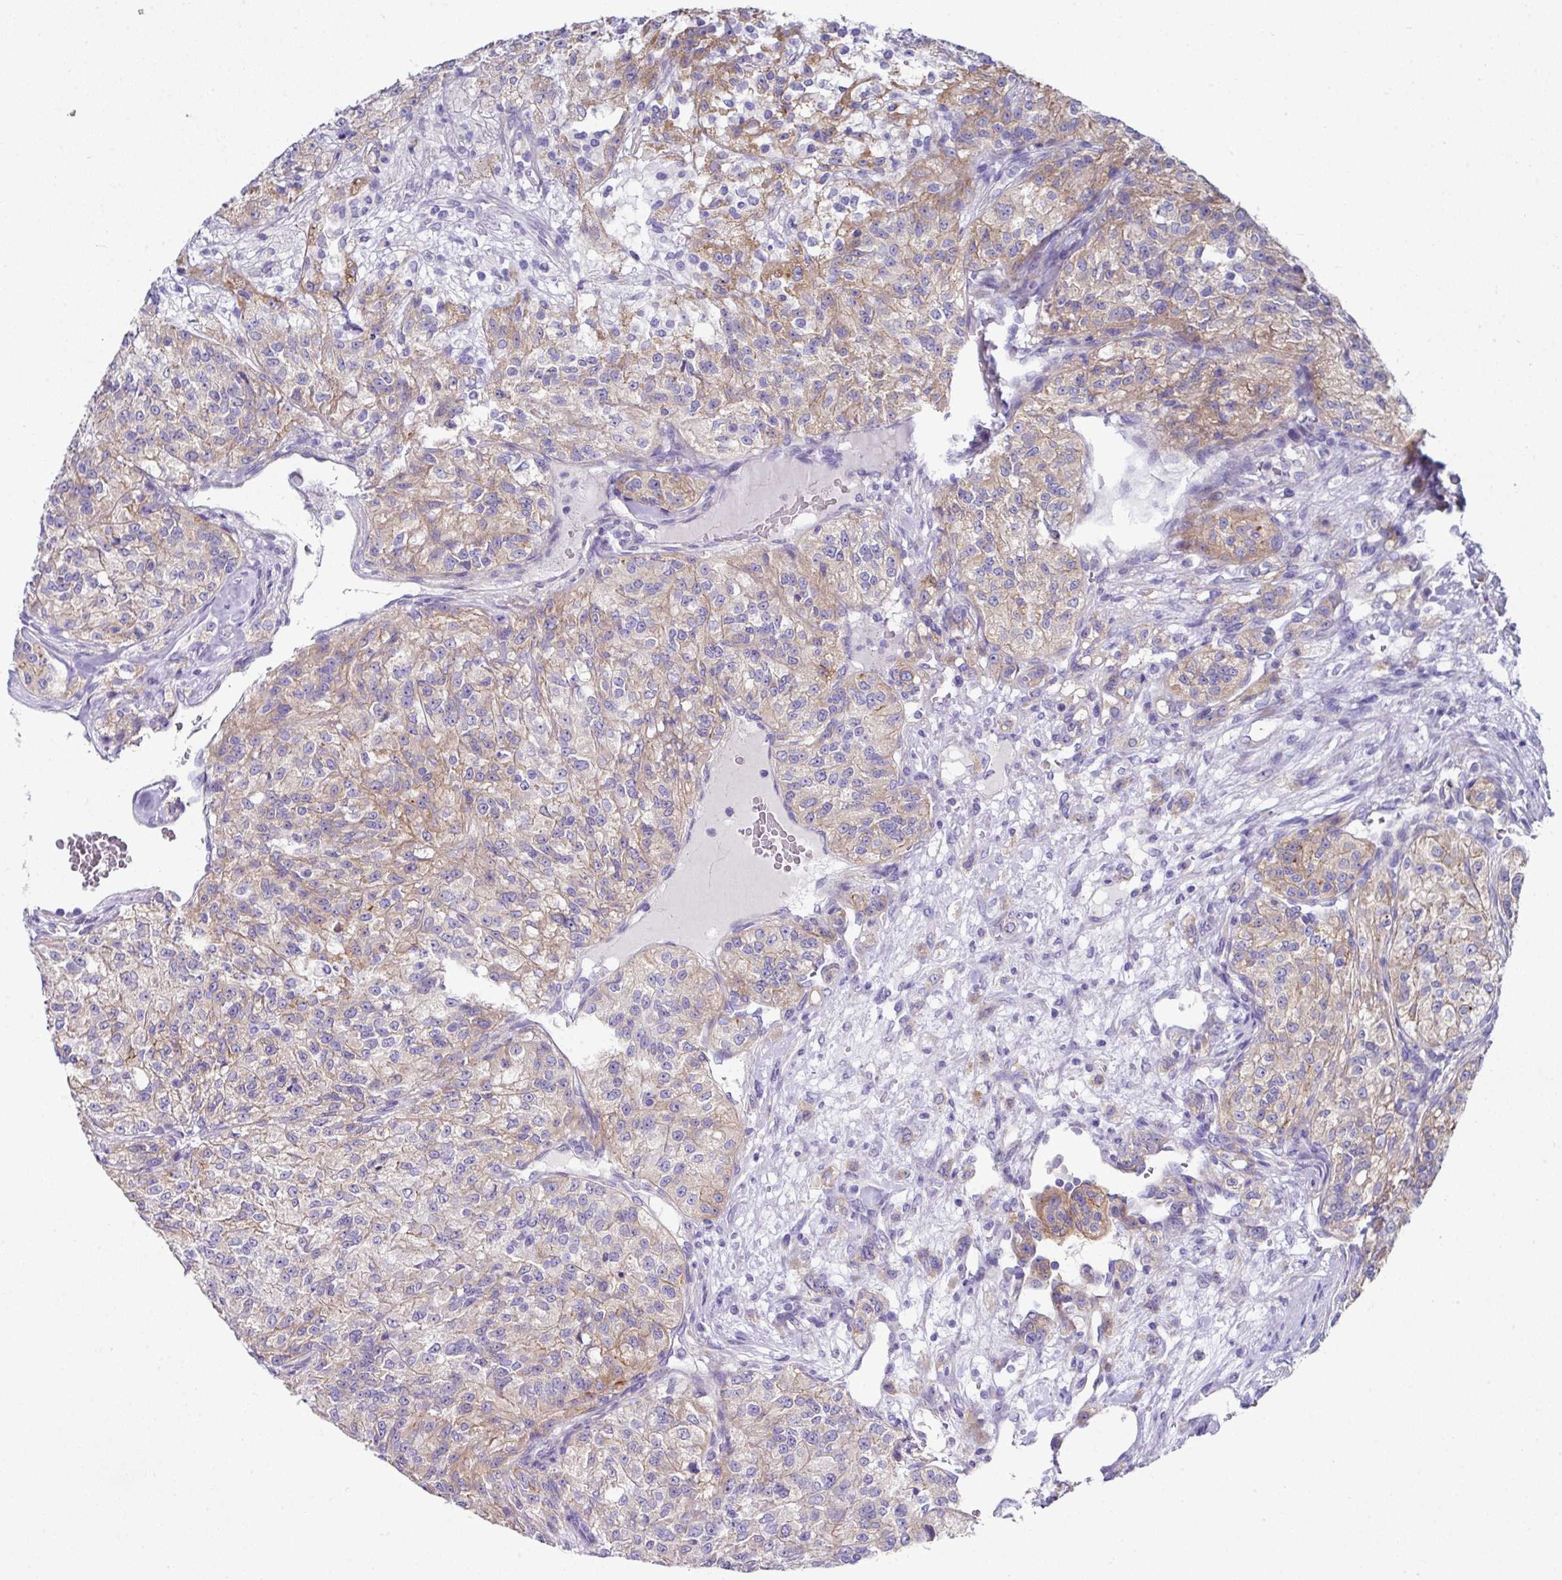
{"staining": {"intensity": "weak", "quantity": "25%-75%", "location": "cytoplasmic/membranous"}, "tissue": "renal cancer", "cell_type": "Tumor cells", "image_type": "cancer", "snomed": [{"axis": "morphology", "description": "Adenocarcinoma, NOS"}, {"axis": "topography", "description": "Kidney"}], "caption": "Human renal adenocarcinoma stained with a protein marker shows weak staining in tumor cells.", "gene": "CLDN1", "patient": {"sex": "female", "age": 63}}